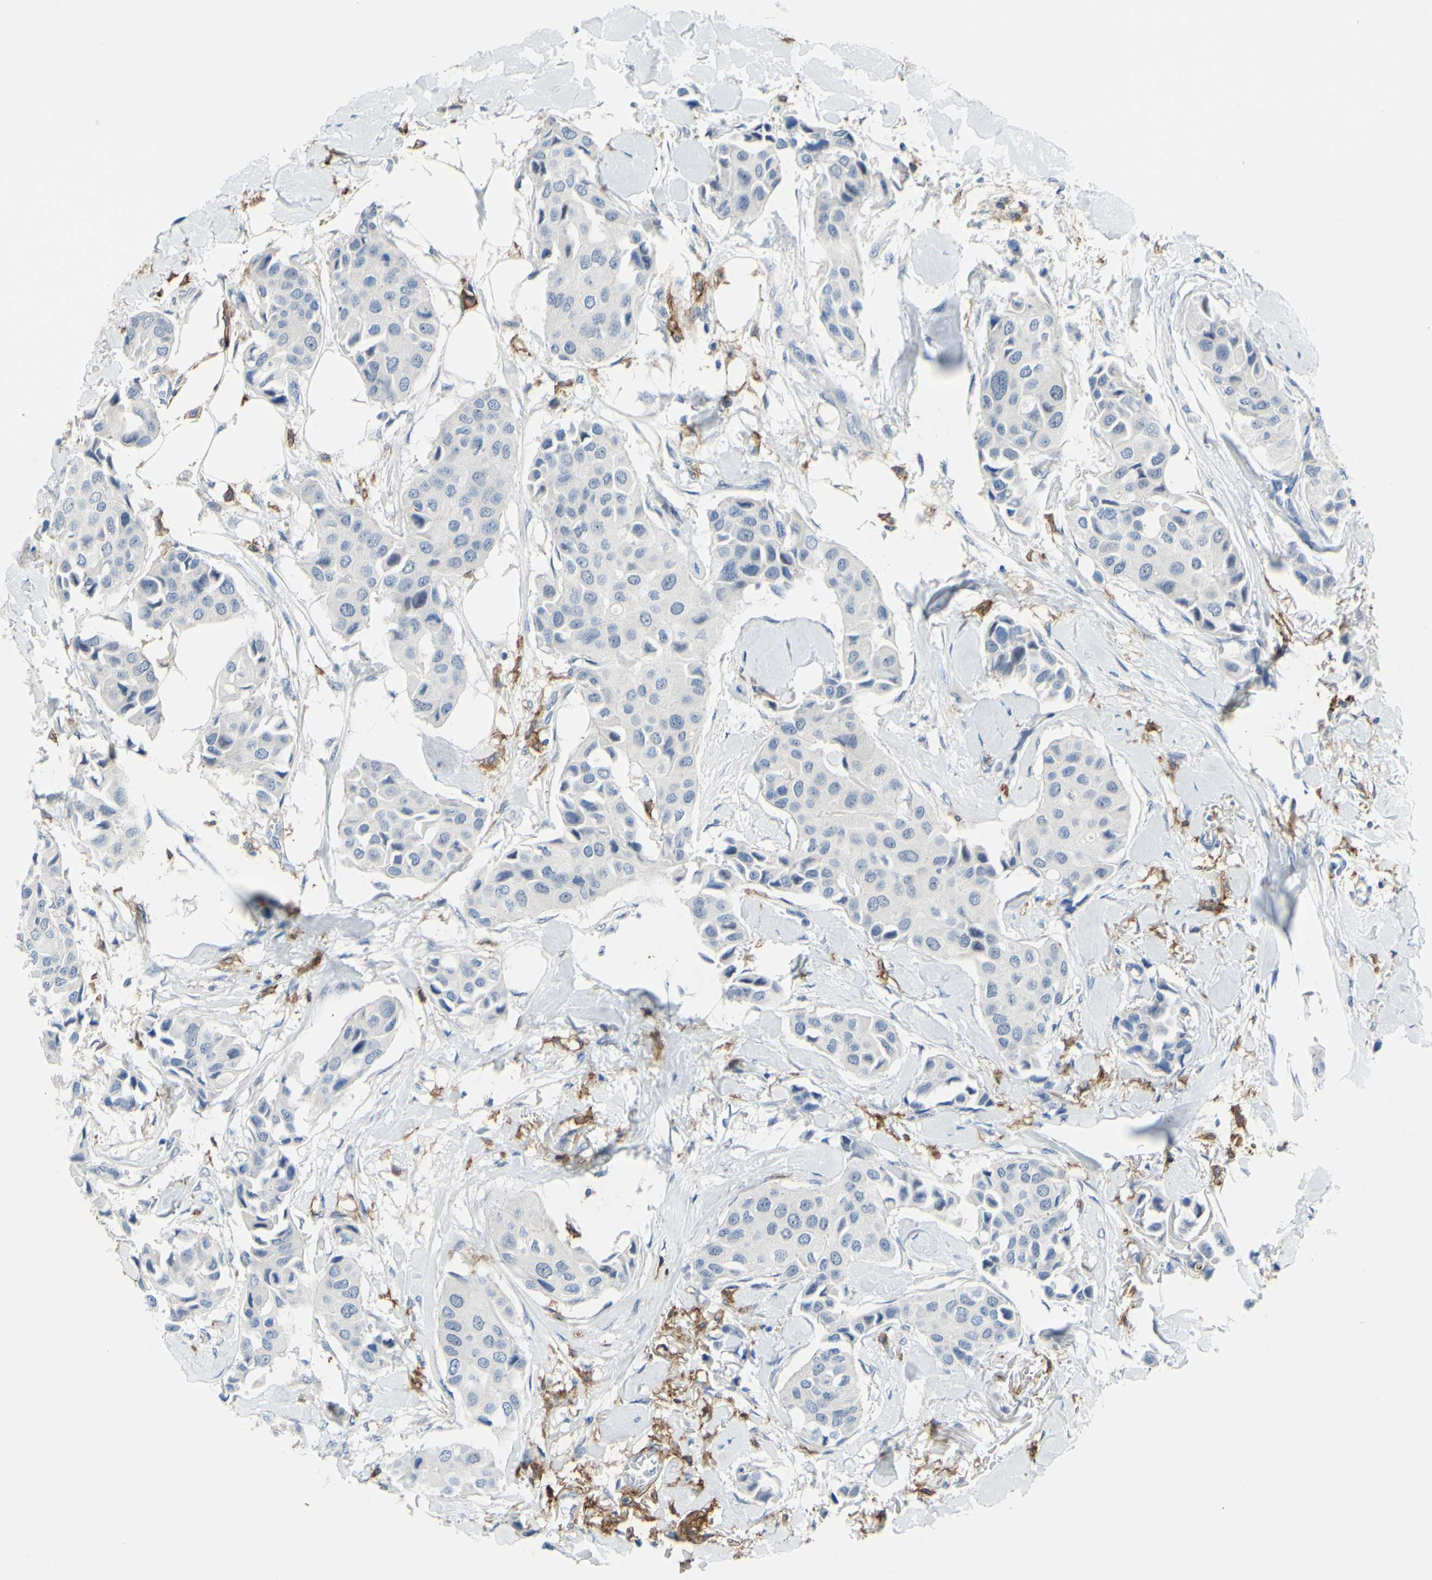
{"staining": {"intensity": "negative", "quantity": "none", "location": "none"}, "tissue": "breast cancer", "cell_type": "Tumor cells", "image_type": "cancer", "snomed": [{"axis": "morphology", "description": "Duct carcinoma"}, {"axis": "topography", "description": "Breast"}], "caption": "Immunohistochemistry image of neoplastic tissue: breast cancer (intraductal carcinoma) stained with DAB displays no significant protein positivity in tumor cells. (DAB (3,3'-diaminobenzidine) immunohistochemistry (IHC) with hematoxylin counter stain).", "gene": "FCGR2A", "patient": {"sex": "female", "age": 80}}